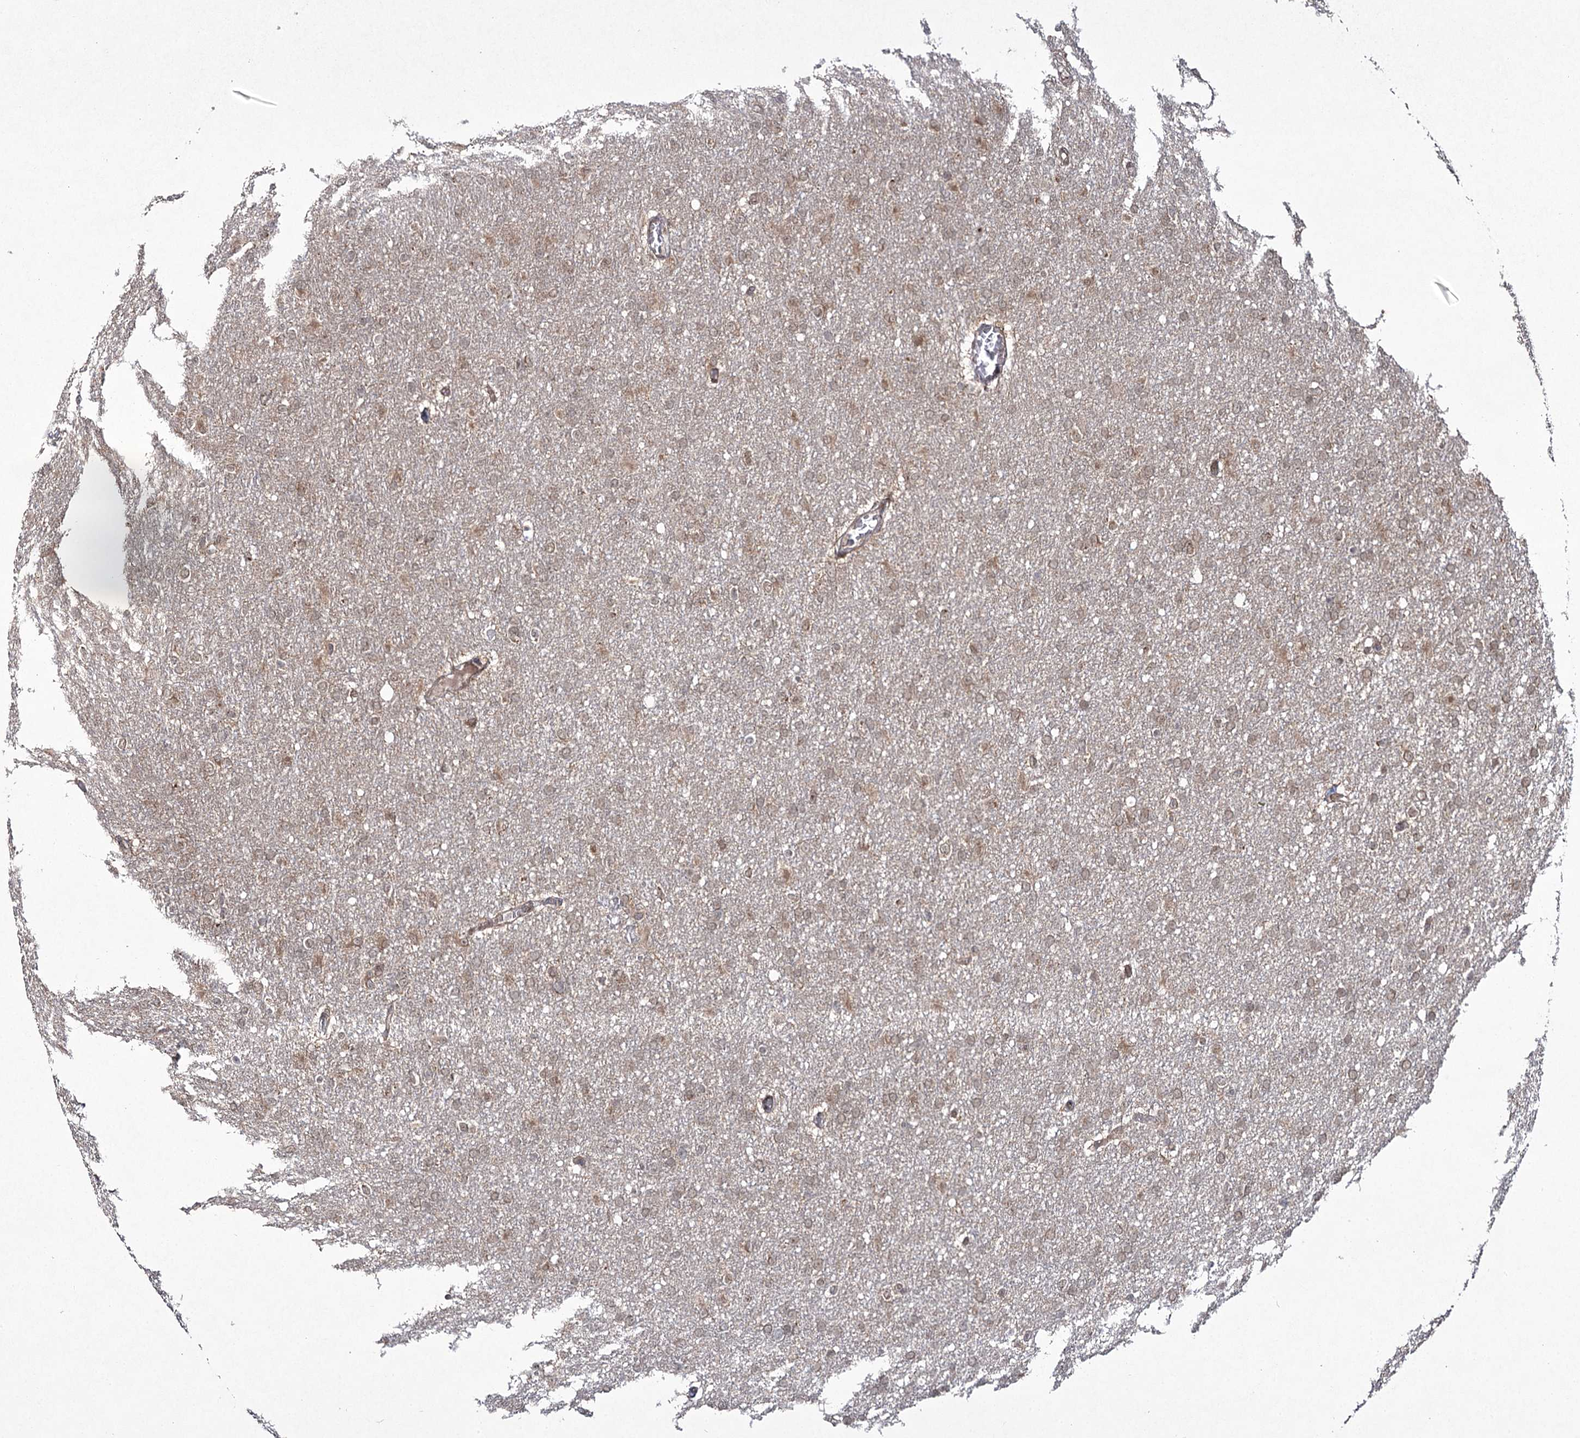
{"staining": {"intensity": "weak", "quantity": "25%-75%", "location": "nuclear"}, "tissue": "glioma", "cell_type": "Tumor cells", "image_type": "cancer", "snomed": [{"axis": "morphology", "description": "Glioma, malignant, High grade"}, {"axis": "topography", "description": "Cerebral cortex"}], "caption": "A histopathology image showing weak nuclear positivity in approximately 25%-75% of tumor cells in malignant glioma (high-grade), as visualized by brown immunohistochemical staining.", "gene": "TRNT1", "patient": {"sex": "female", "age": 36}}